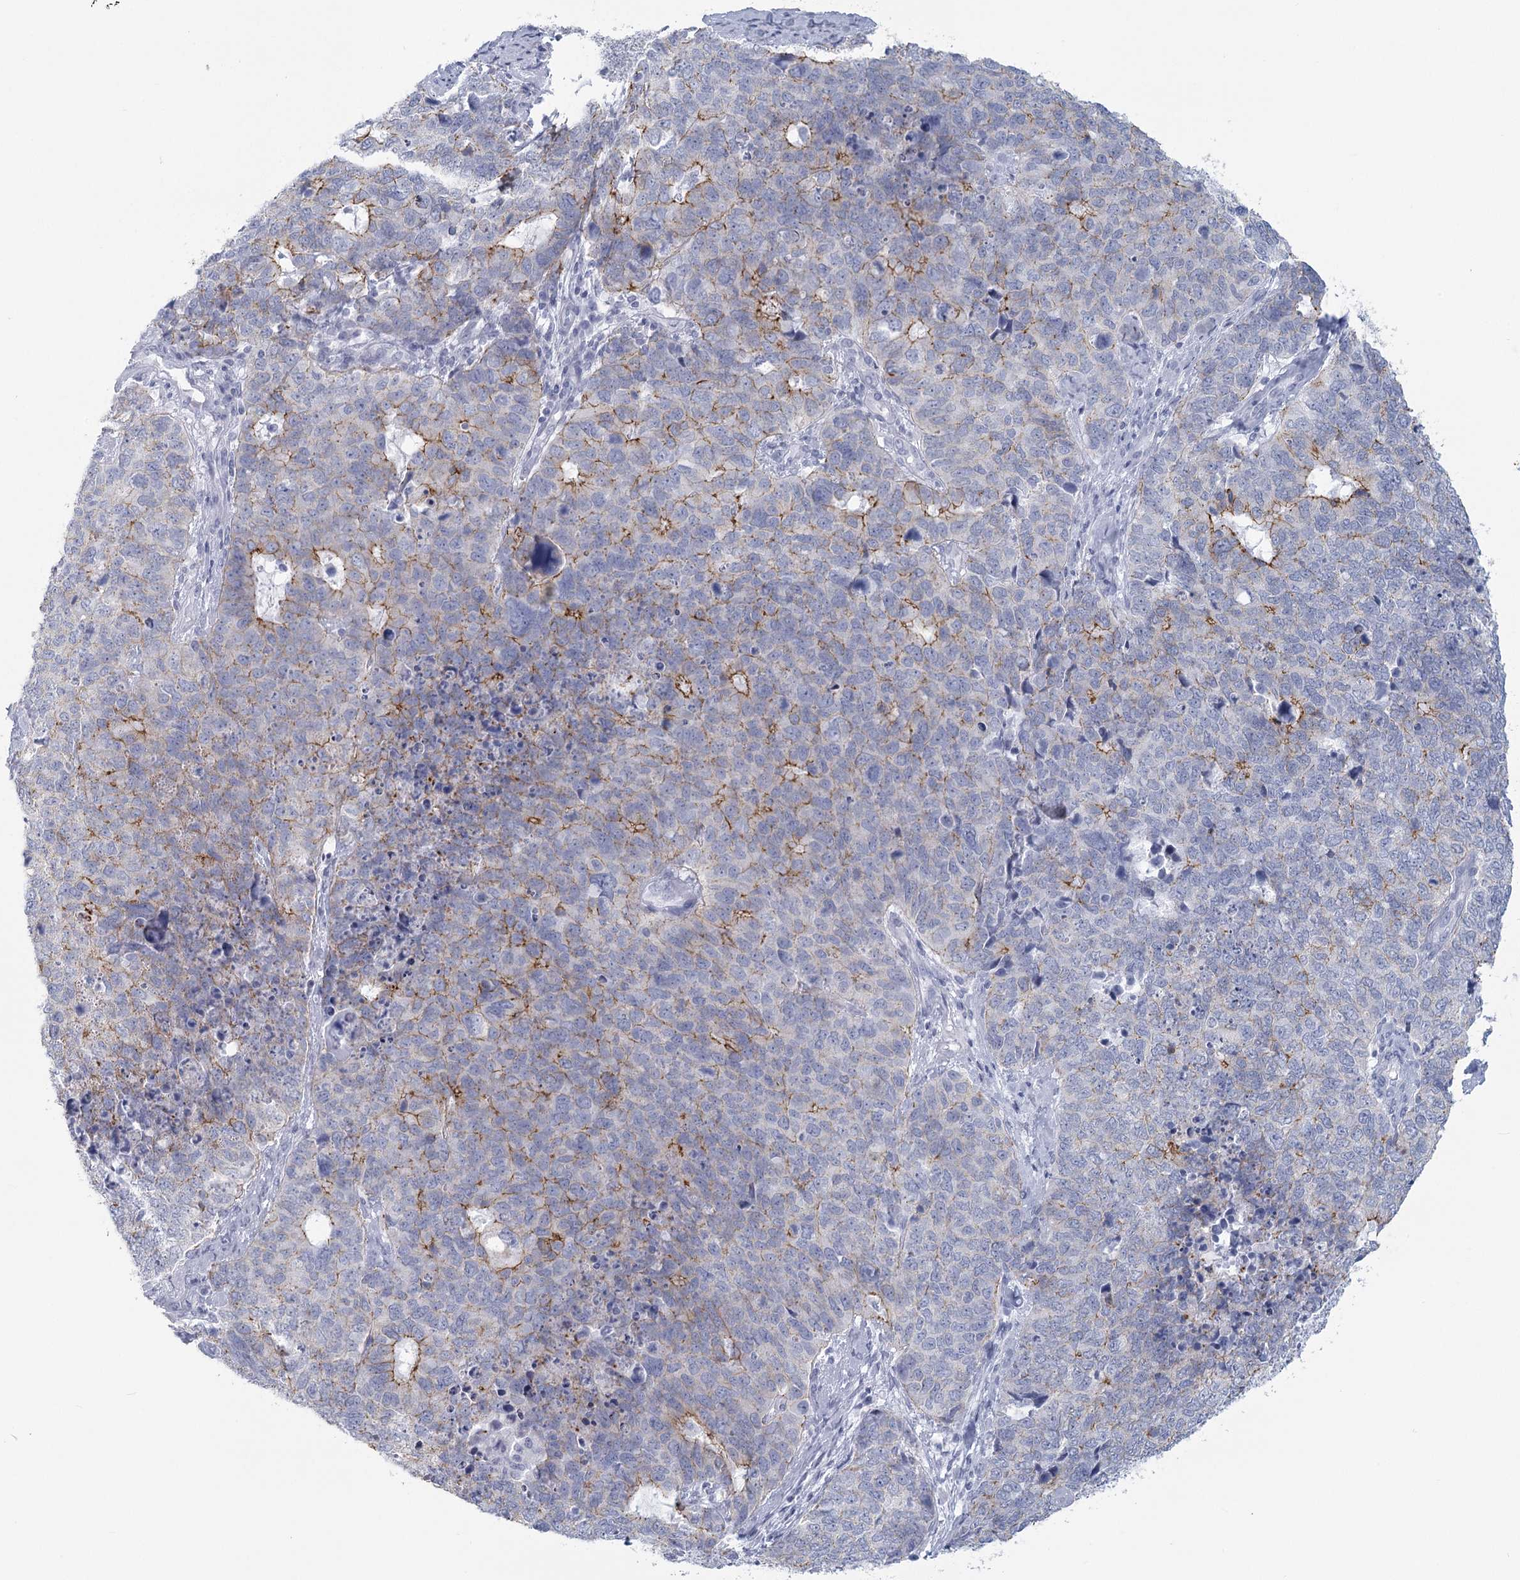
{"staining": {"intensity": "moderate", "quantity": "<25%", "location": "cytoplasmic/membranous"}, "tissue": "cervical cancer", "cell_type": "Tumor cells", "image_type": "cancer", "snomed": [{"axis": "morphology", "description": "Squamous cell carcinoma, NOS"}, {"axis": "topography", "description": "Cervix"}], "caption": "Protein staining displays moderate cytoplasmic/membranous expression in approximately <25% of tumor cells in cervical cancer.", "gene": "WNT8B", "patient": {"sex": "female", "age": 63}}